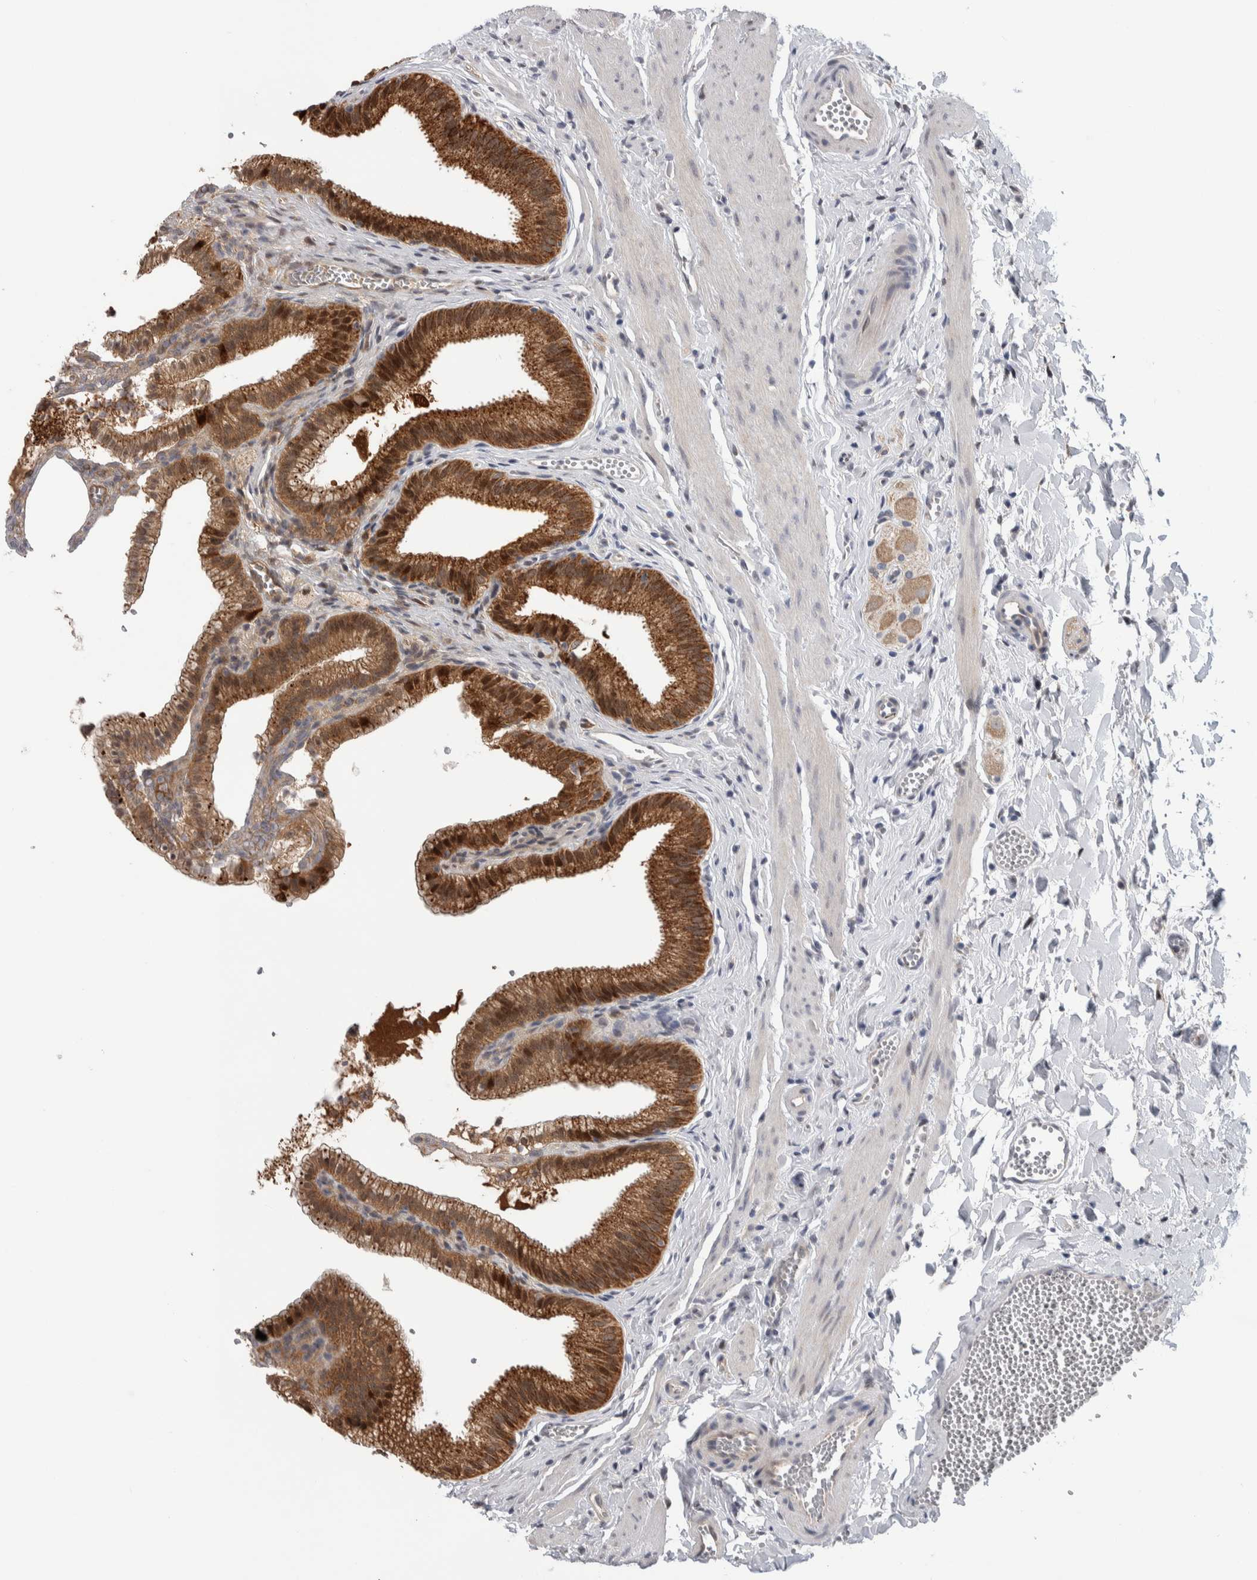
{"staining": {"intensity": "strong", "quantity": ">75%", "location": "cytoplasmic/membranous"}, "tissue": "gallbladder", "cell_type": "Glandular cells", "image_type": "normal", "snomed": [{"axis": "morphology", "description": "Normal tissue, NOS"}, {"axis": "topography", "description": "Gallbladder"}], "caption": "This micrograph displays IHC staining of benign human gallbladder, with high strong cytoplasmic/membranous expression in approximately >75% of glandular cells.", "gene": "PRRG4", "patient": {"sex": "male", "age": 38}}